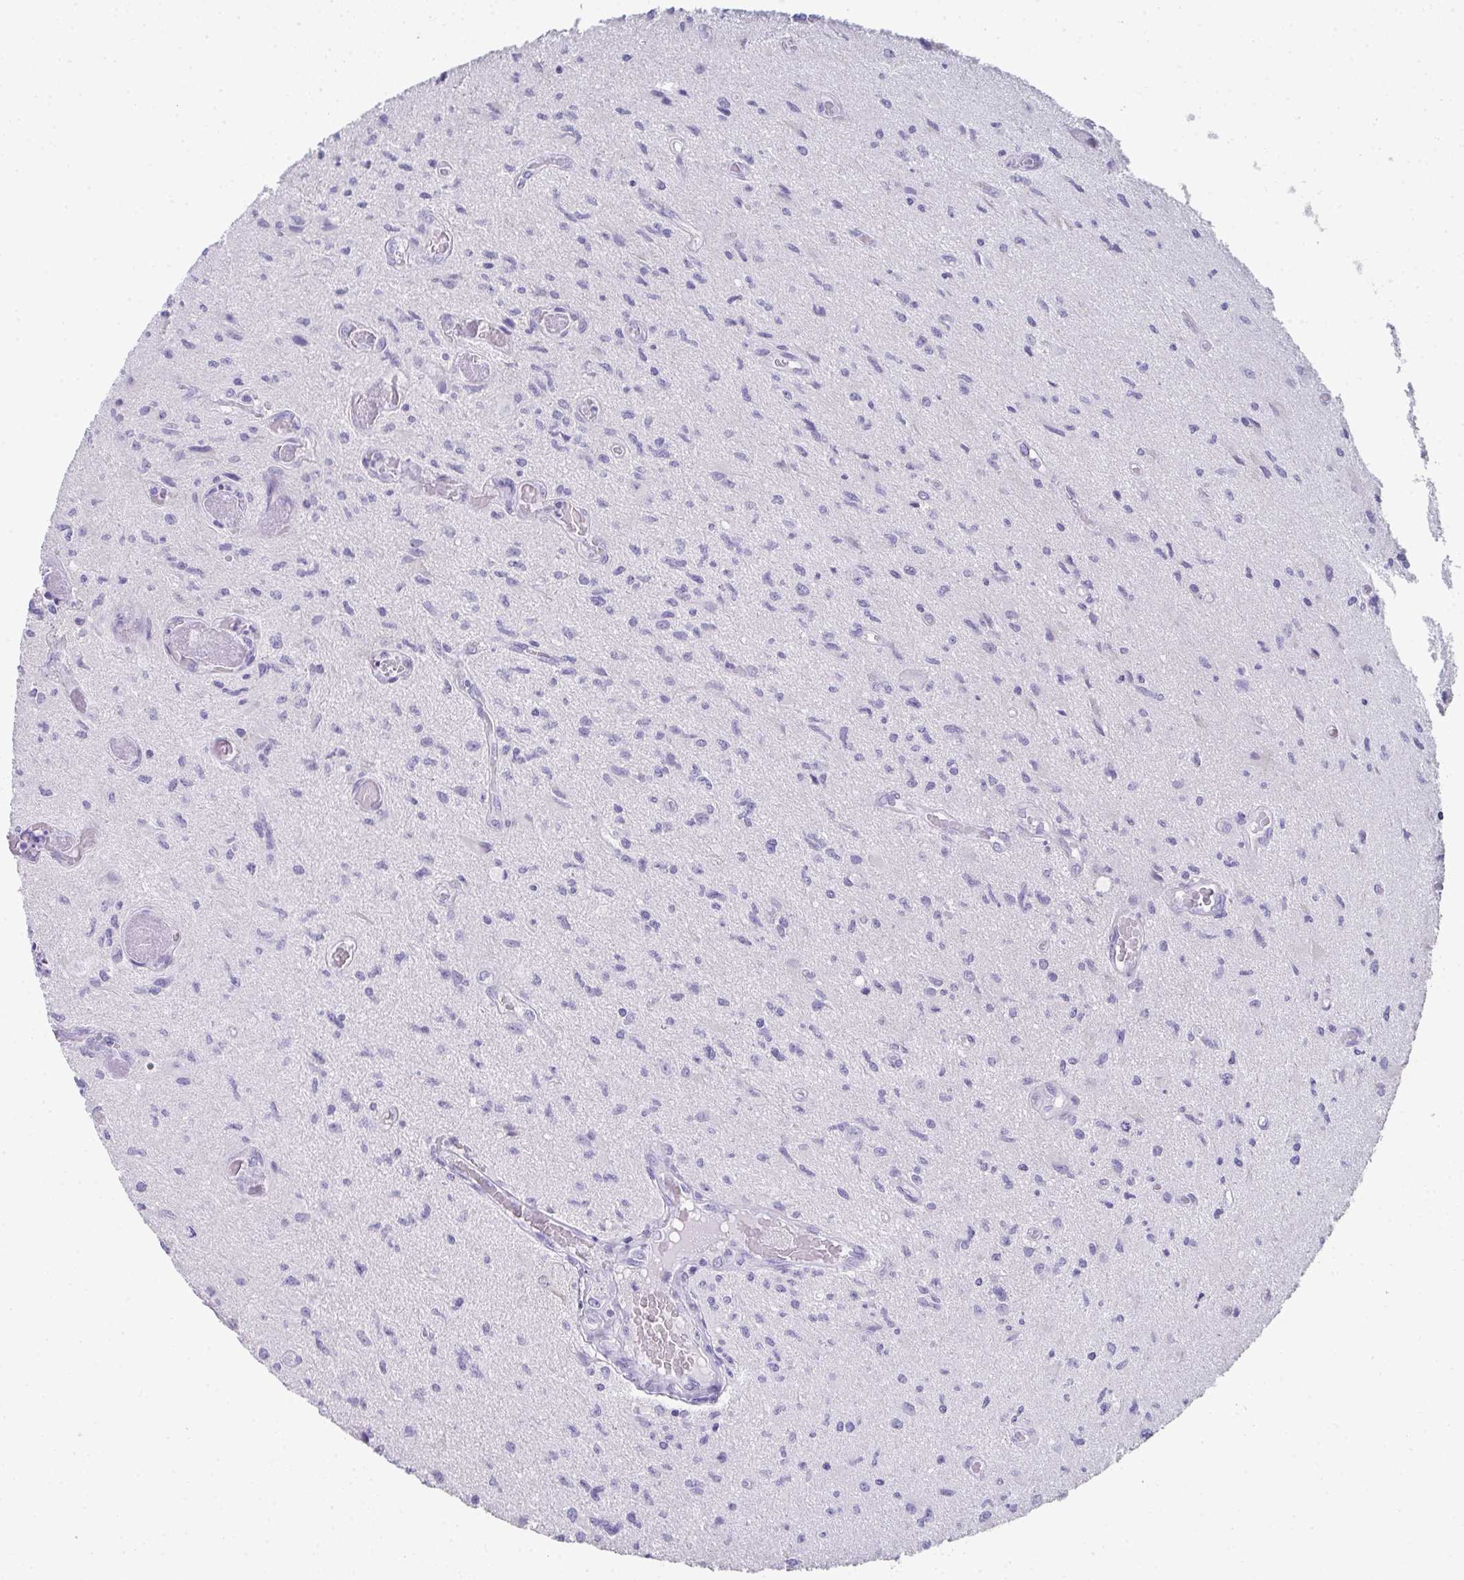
{"staining": {"intensity": "negative", "quantity": "none", "location": "none"}, "tissue": "glioma", "cell_type": "Tumor cells", "image_type": "cancer", "snomed": [{"axis": "morphology", "description": "Glioma, malignant, High grade"}, {"axis": "topography", "description": "Brain"}], "caption": "Immunohistochemistry image of malignant high-grade glioma stained for a protein (brown), which reveals no expression in tumor cells.", "gene": "RLF", "patient": {"sex": "male", "age": 67}}